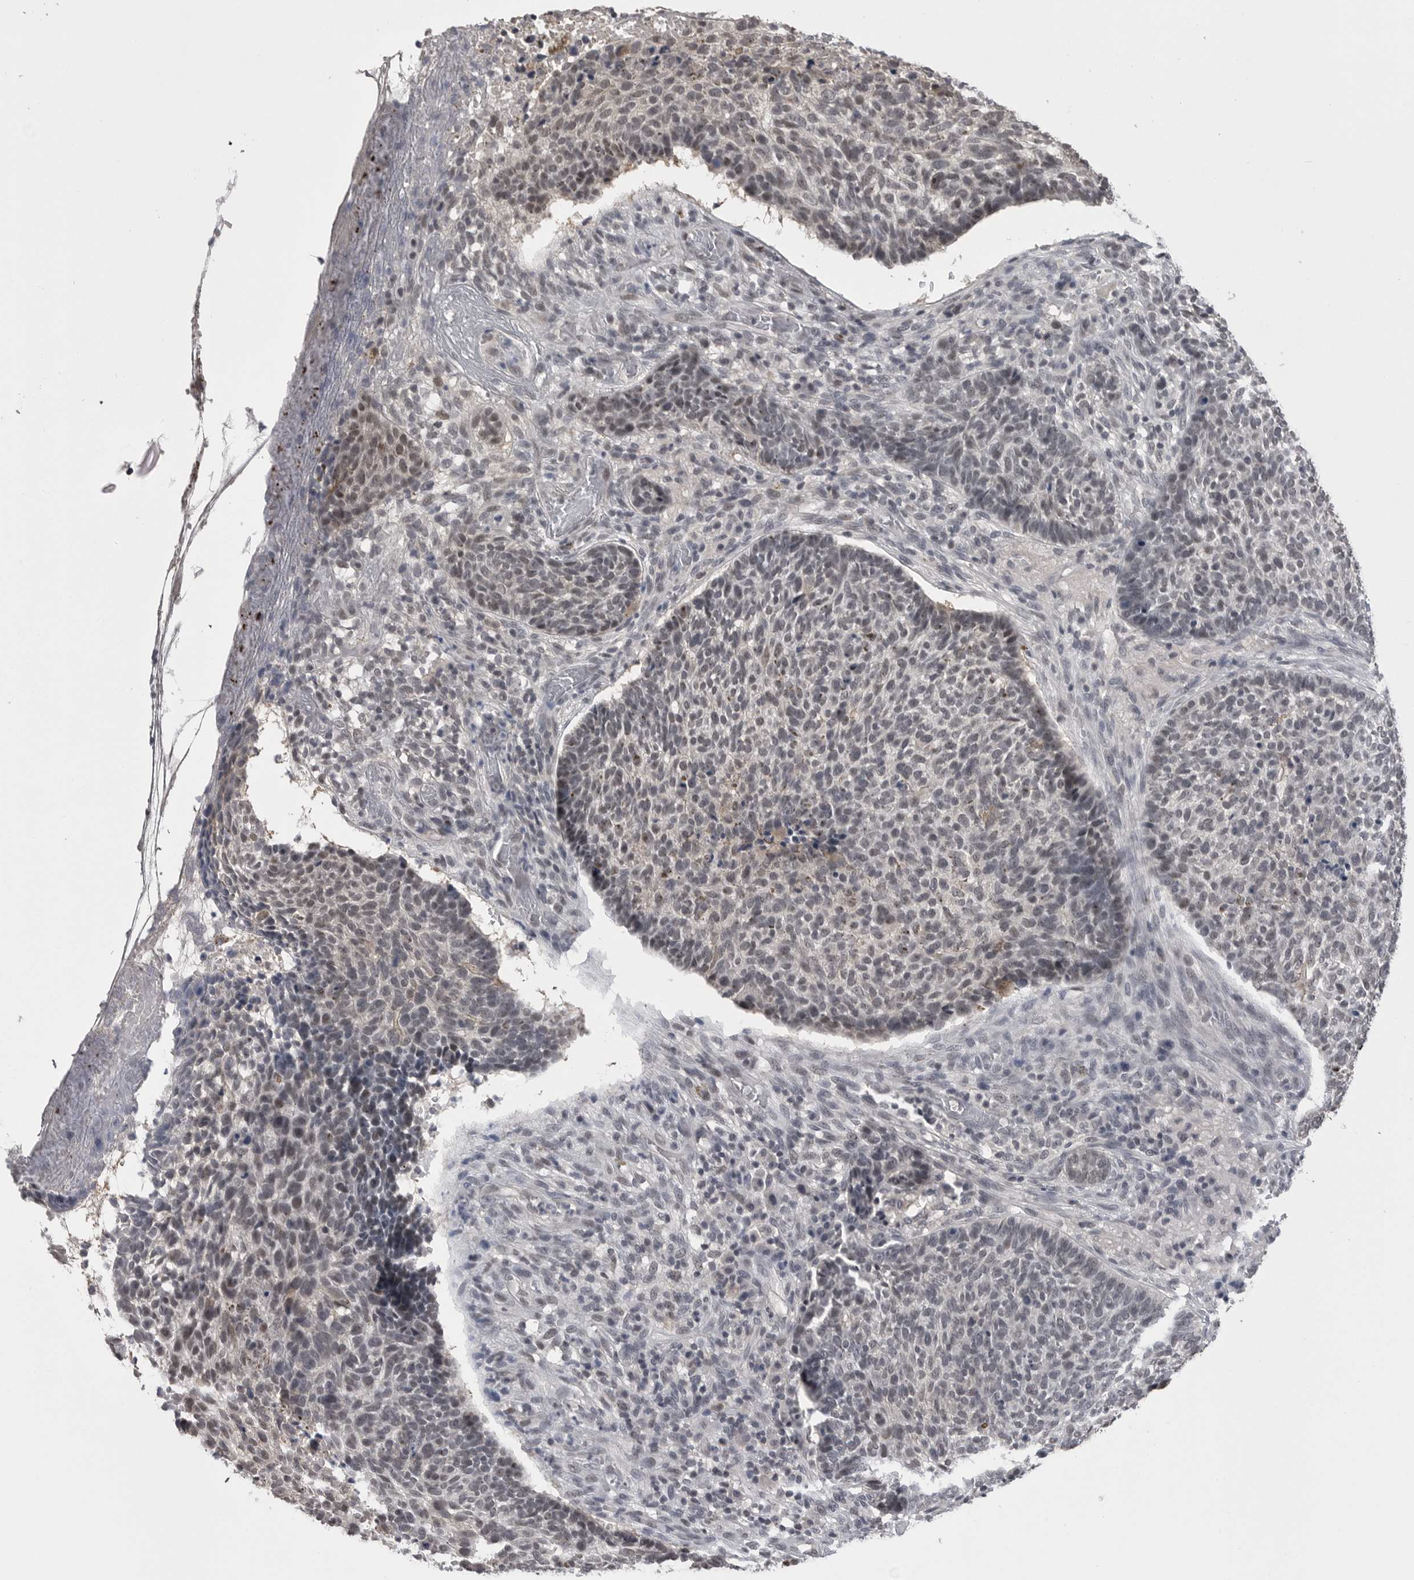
{"staining": {"intensity": "weak", "quantity": "<25%", "location": "nuclear"}, "tissue": "skin cancer", "cell_type": "Tumor cells", "image_type": "cancer", "snomed": [{"axis": "morphology", "description": "Basal cell carcinoma"}, {"axis": "topography", "description": "Skin"}], "caption": "Immunohistochemical staining of basal cell carcinoma (skin) exhibits no significant expression in tumor cells.", "gene": "DLG2", "patient": {"sex": "male", "age": 85}}